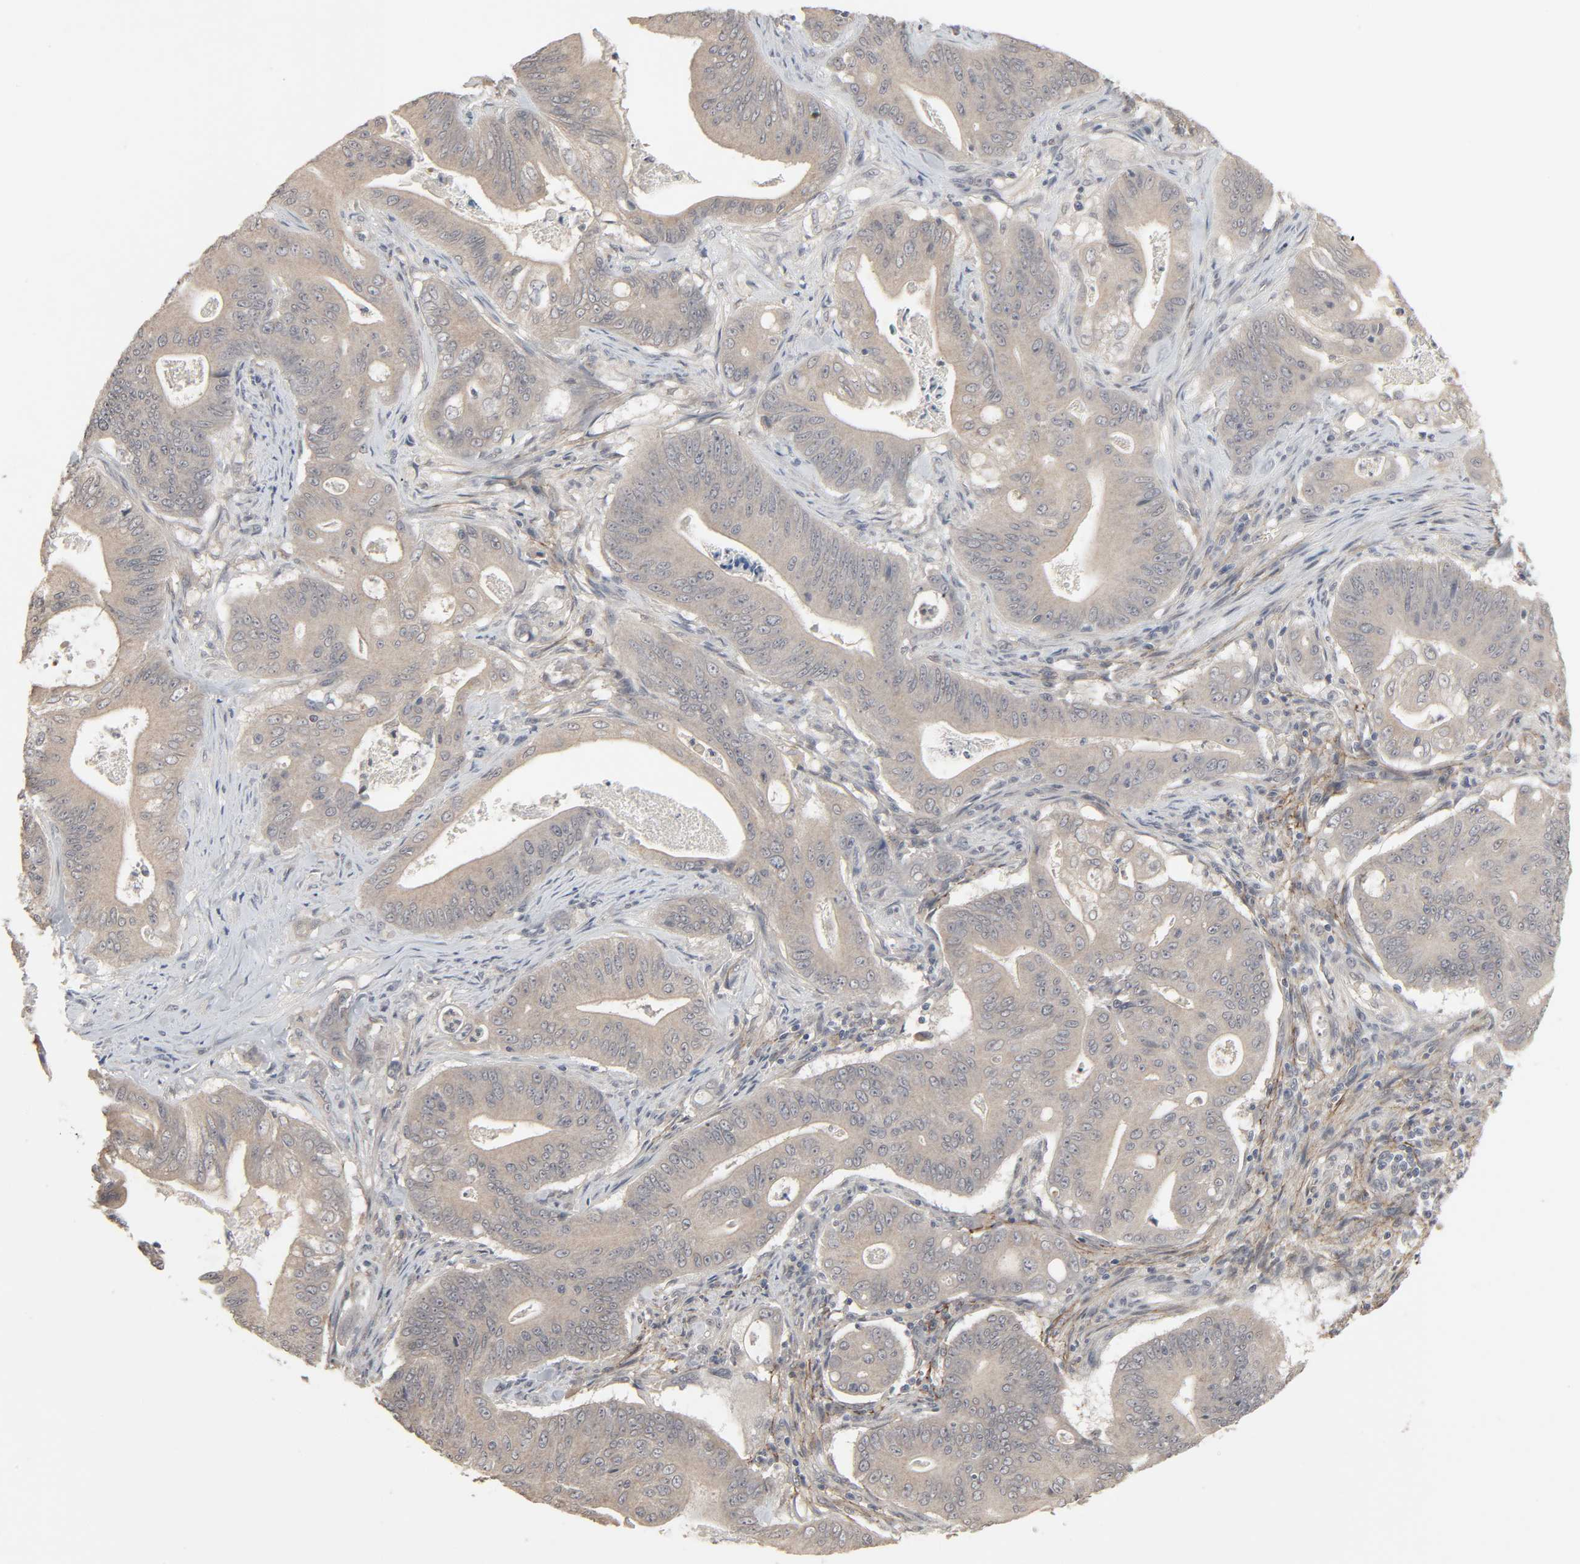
{"staining": {"intensity": "negative", "quantity": "none", "location": "none"}, "tissue": "pancreatic cancer", "cell_type": "Tumor cells", "image_type": "cancer", "snomed": [{"axis": "morphology", "description": "Normal tissue, NOS"}, {"axis": "topography", "description": "Lymph node"}], "caption": "Human pancreatic cancer stained for a protein using immunohistochemistry (IHC) reveals no expression in tumor cells.", "gene": "ZNF222", "patient": {"sex": "male", "age": 62}}